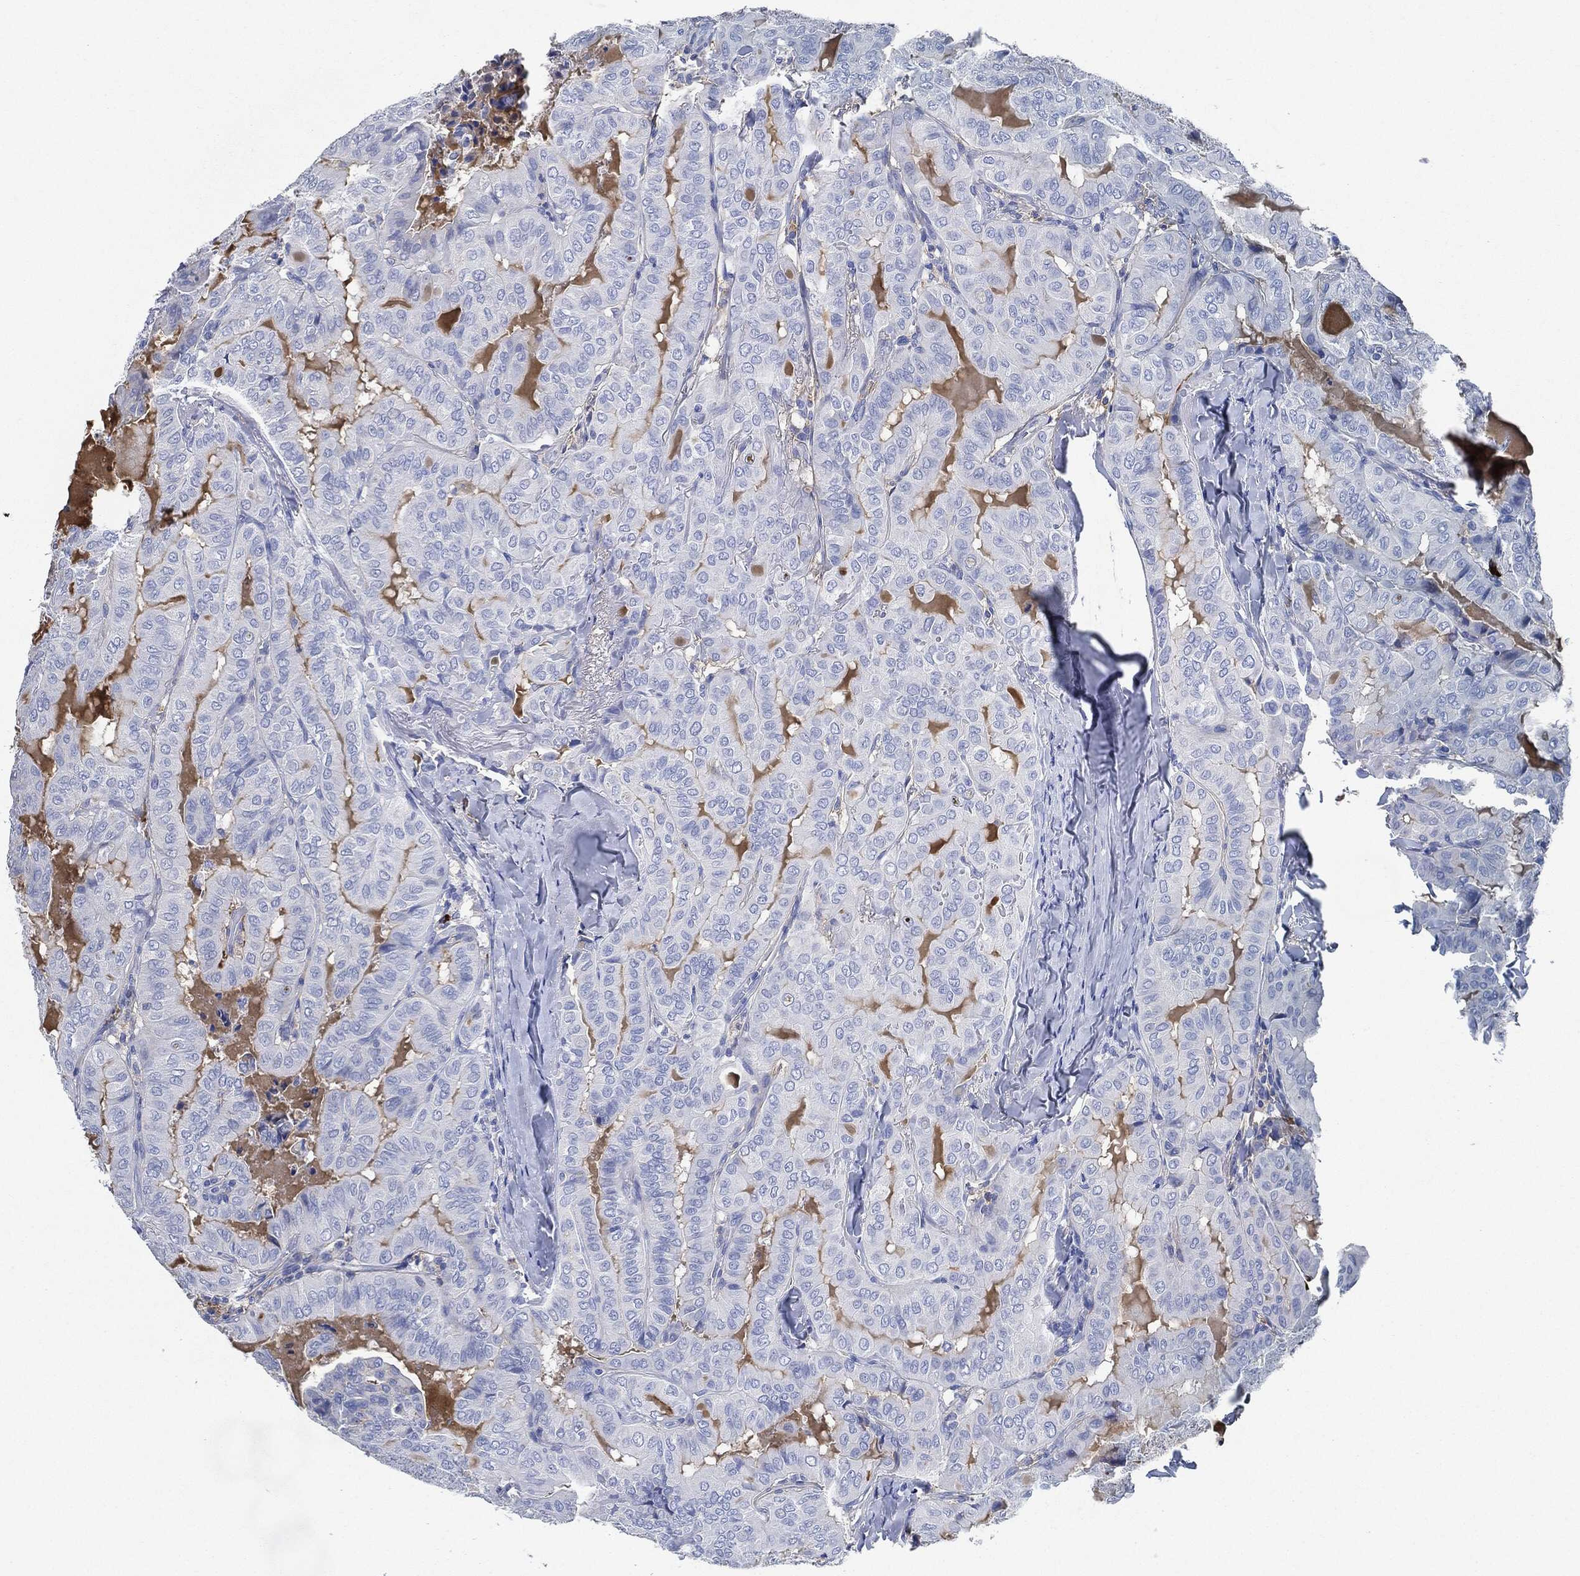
{"staining": {"intensity": "negative", "quantity": "none", "location": "none"}, "tissue": "thyroid cancer", "cell_type": "Tumor cells", "image_type": "cancer", "snomed": [{"axis": "morphology", "description": "Papillary adenocarcinoma, NOS"}, {"axis": "topography", "description": "Thyroid gland"}], "caption": "IHC micrograph of neoplastic tissue: thyroid cancer (papillary adenocarcinoma) stained with DAB (3,3'-diaminobenzidine) exhibits no significant protein positivity in tumor cells.", "gene": "IGLV6-57", "patient": {"sex": "female", "age": 68}}